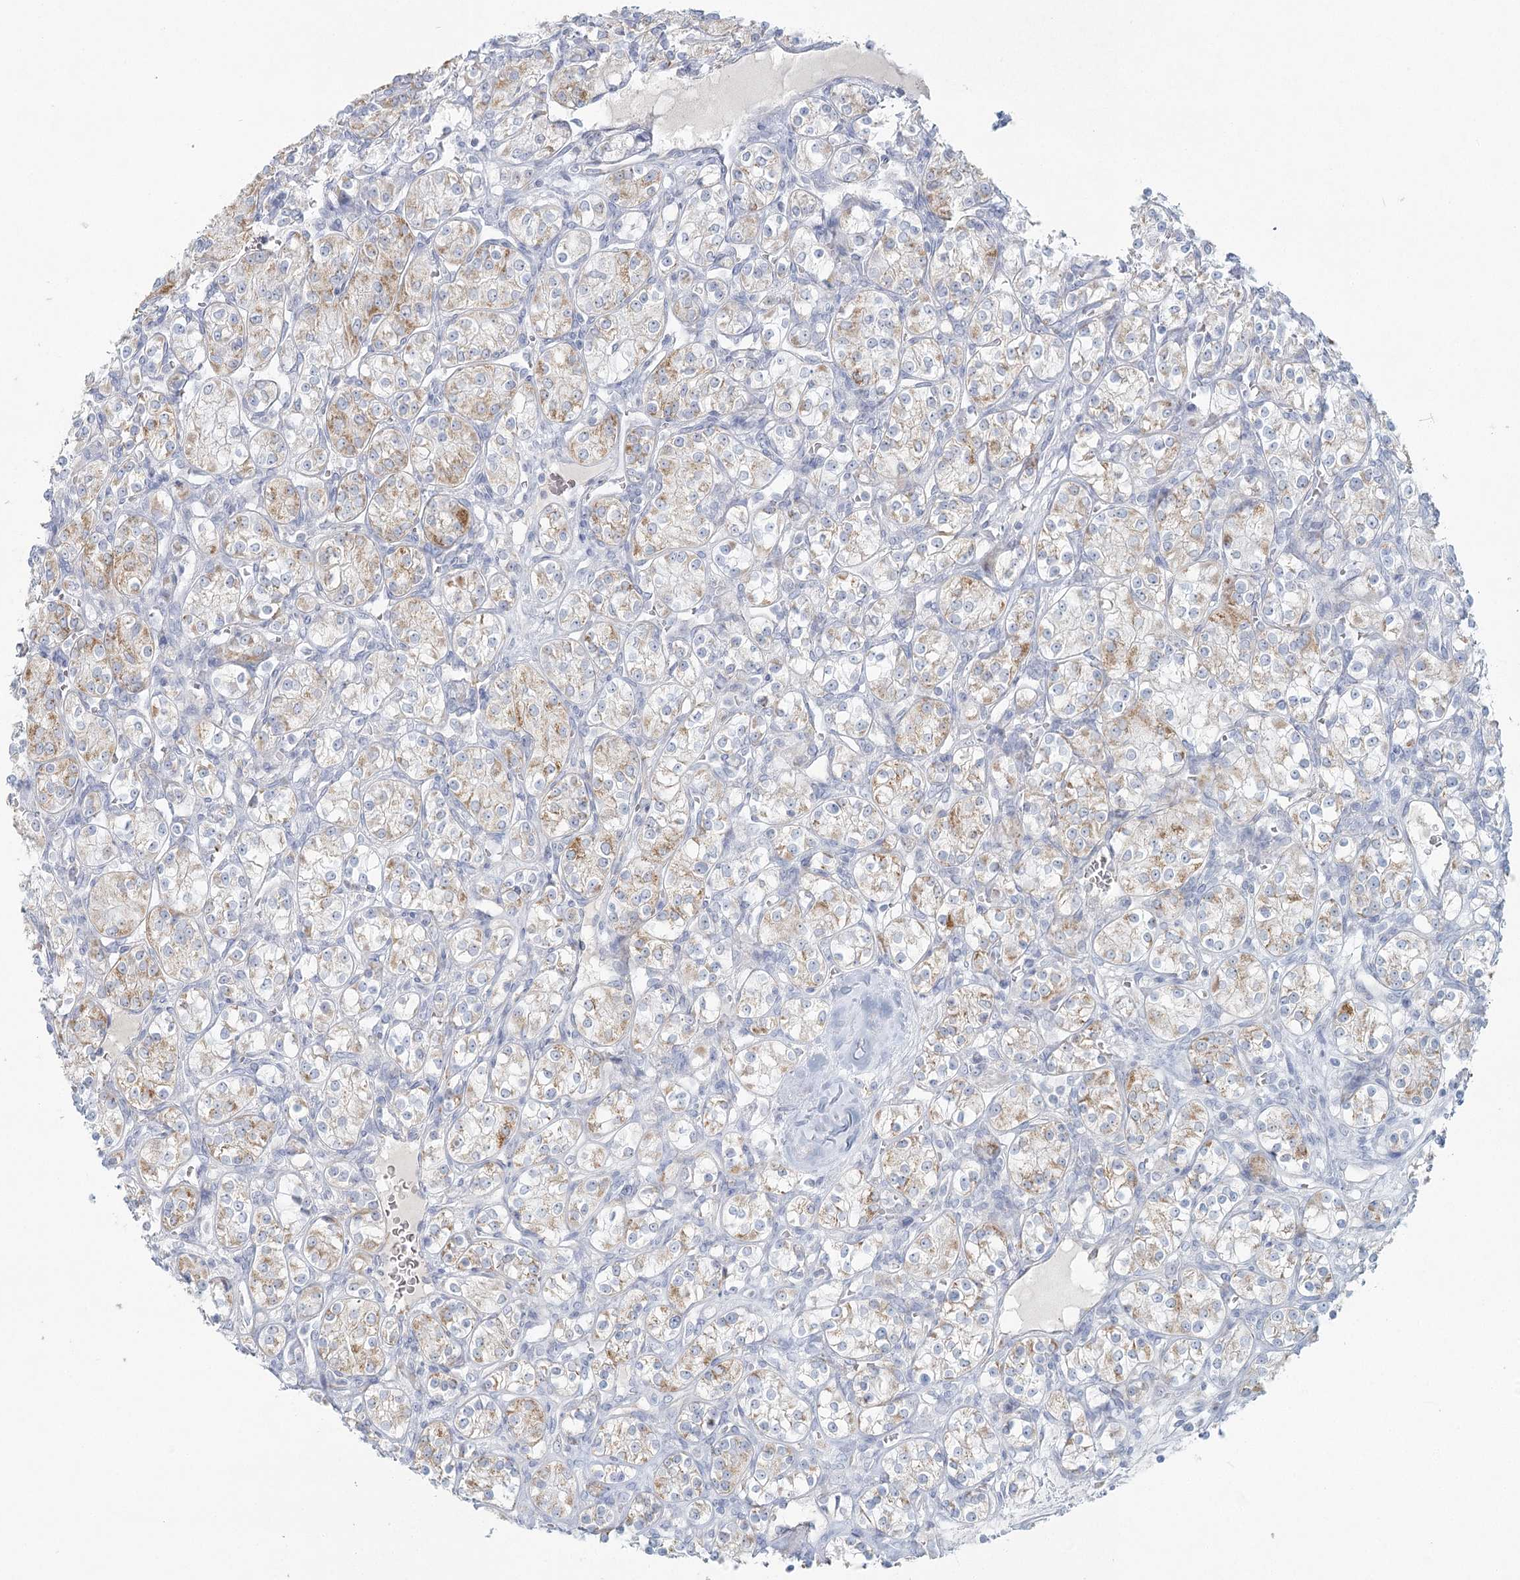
{"staining": {"intensity": "moderate", "quantity": "25%-75%", "location": "cytoplasmic/membranous"}, "tissue": "renal cancer", "cell_type": "Tumor cells", "image_type": "cancer", "snomed": [{"axis": "morphology", "description": "Adenocarcinoma, NOS"}, {"axis": "topography", "description": "Kidney"}], "caption": "Renal adenocarcinoma tissue shows moderate cytoplasmic/membranous expression in approximately 25%-75% of tumor cells (Stains: DAB (3,3'-diaminobenzidine) in brown, nuclei in blue, Microscopy: brightfield microscopy at high magnification).", "gene": "BPHL", "patient": {"sex": "male", "age": 77}}